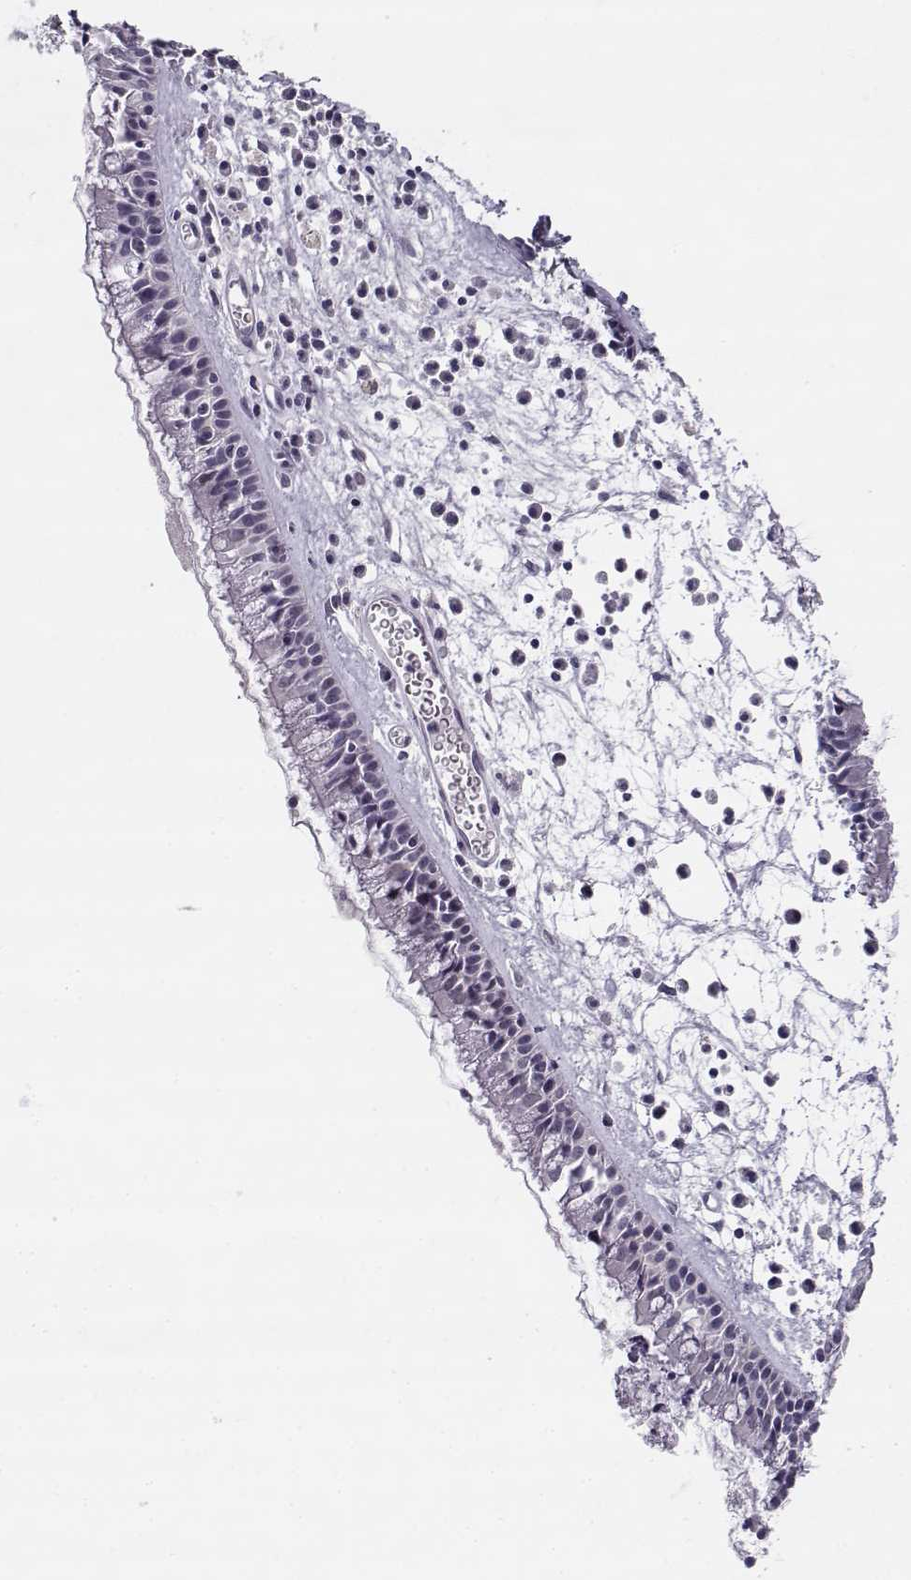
{"staining": {"intensity": "negative", "quantity": "none", "location": "none"}, "tissue": "nasopharynx", "cell_type": "Respiratory epithelial cells", "image_type": "normal", "snomed": [{"axis": "morphology", "description": "Normal tissue, NOS"}, {"axis": "topography", "description": "Nasopharynx"}], "caption": "This is an immunohistochemistry image of normal nasopharynx. There is no positivity in respiratory epithelial cells.", "gene": "C16orf86", "patient": {"sex": "female", "age": 47}}